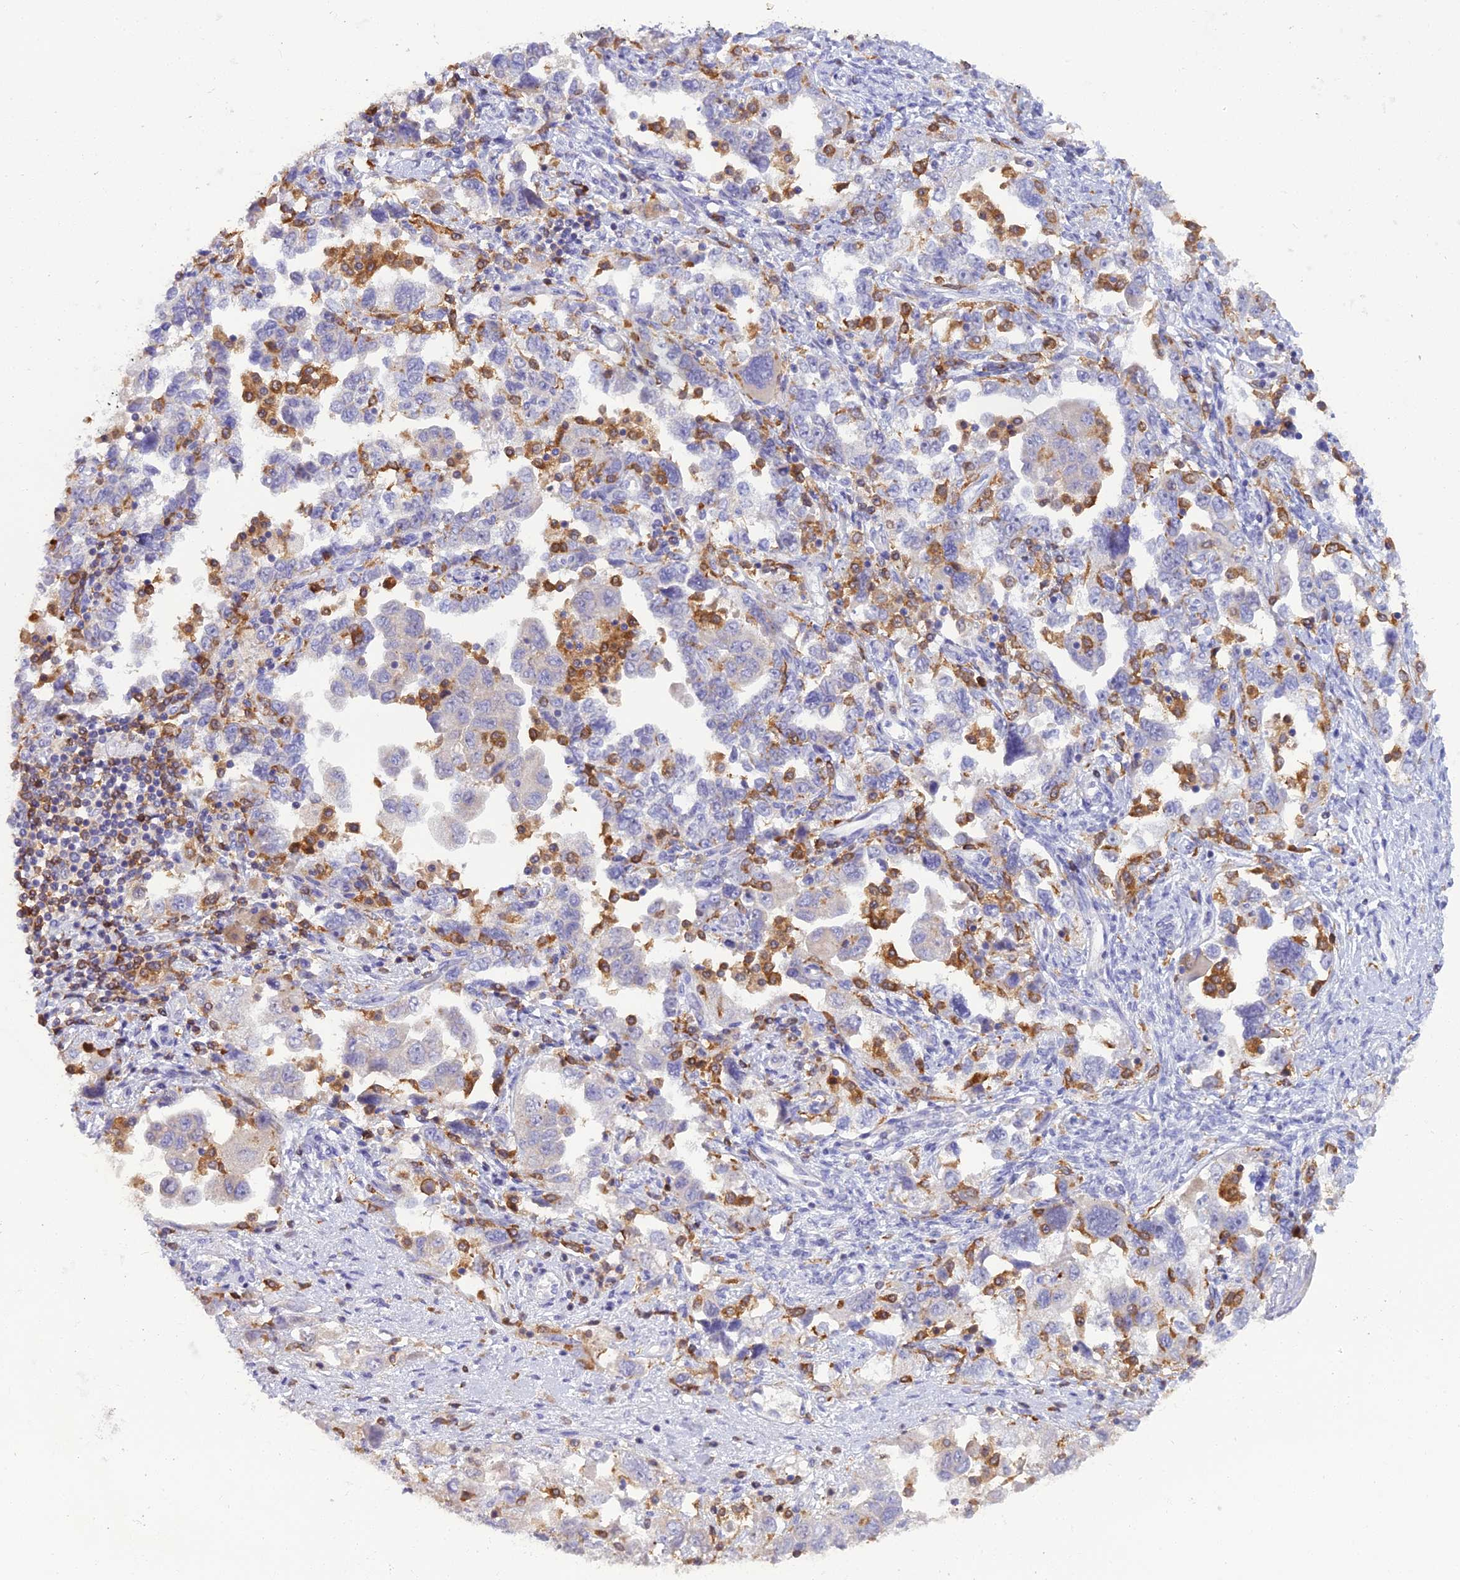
{"staining": {"intensity": "negative", "quantity": "none", "location": "none"}, "tissue": "ovarian cancer", "cell_type": "Tumor cells", "image_type": "cancer", "snomed": [{"axis": "morphology", "description": "Carcinoma, NOS"}, {"axis": "morphology", "description": "Cystadenocarcinoma, serous, NOS"}, {"axis": "topography", "description": "Ovary"}], "caption": "Ovarian cancer (carcinoma) stained for a protein using IHC shows no positivity tumor cells.", "gene": "BLNK", "patient": {"sex": "female", "age": 69}}